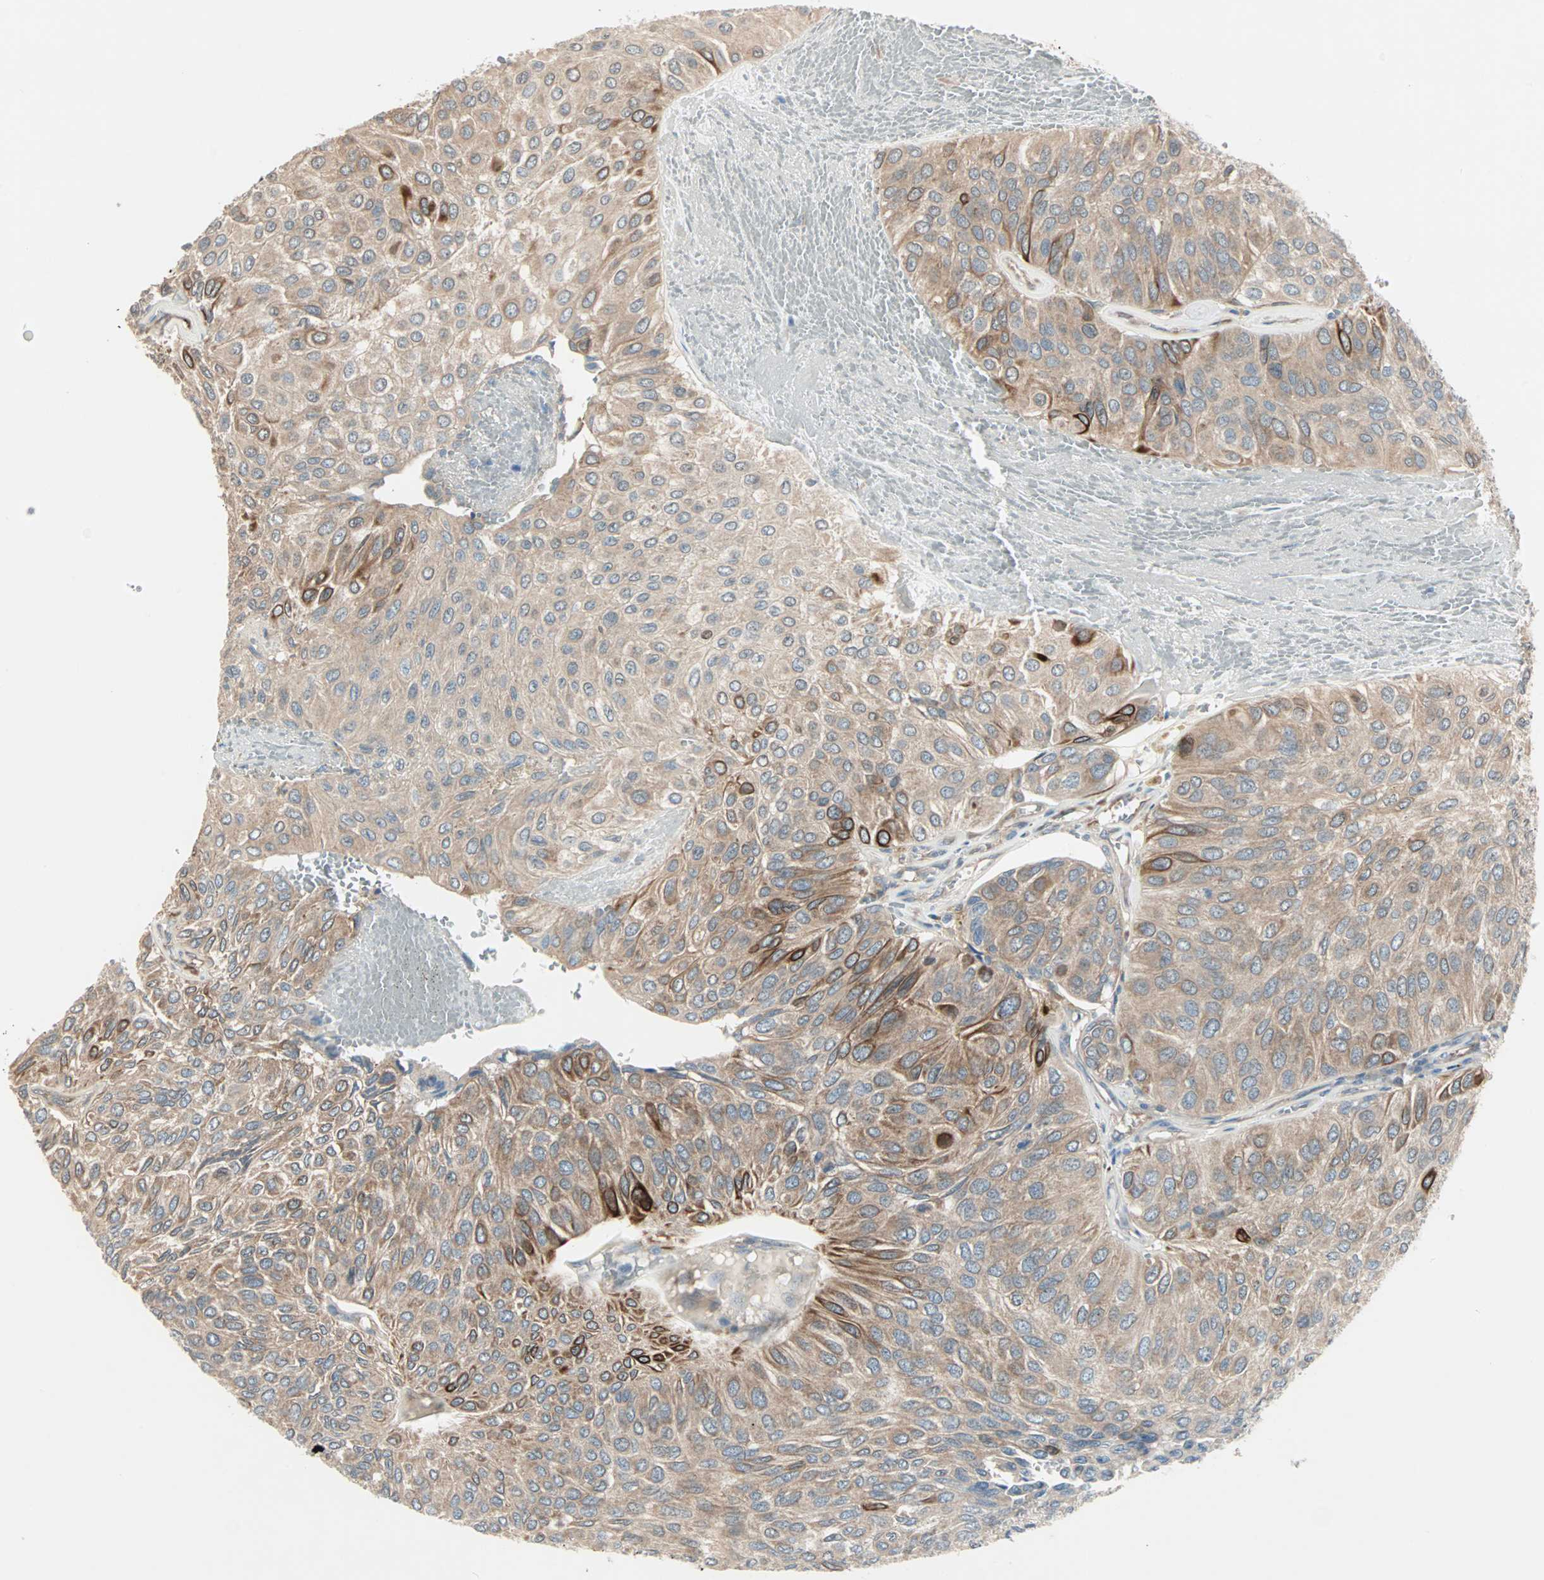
{"staining": {"intensity": "moderate", "quantity": ">75%", "location": "cytoplasmic/membranous"}, "tissue": "urothelial cancer", "cell_type": "Tumor cells", "image_type": "cancer", "snomed": [{"axis": "morphology", "description": "Urothelial carcinoma, High grade"}, {"axis": "topography", "description": "Urinary bladder"}], "caption": "Urothelial cancer stained with a brown dye displays moderate cytoplasmic/membranous positive staining in approximately >75% of tumor cells.", "gene": "ZFP36", "patient": {"sex": "male", "age": 66}}